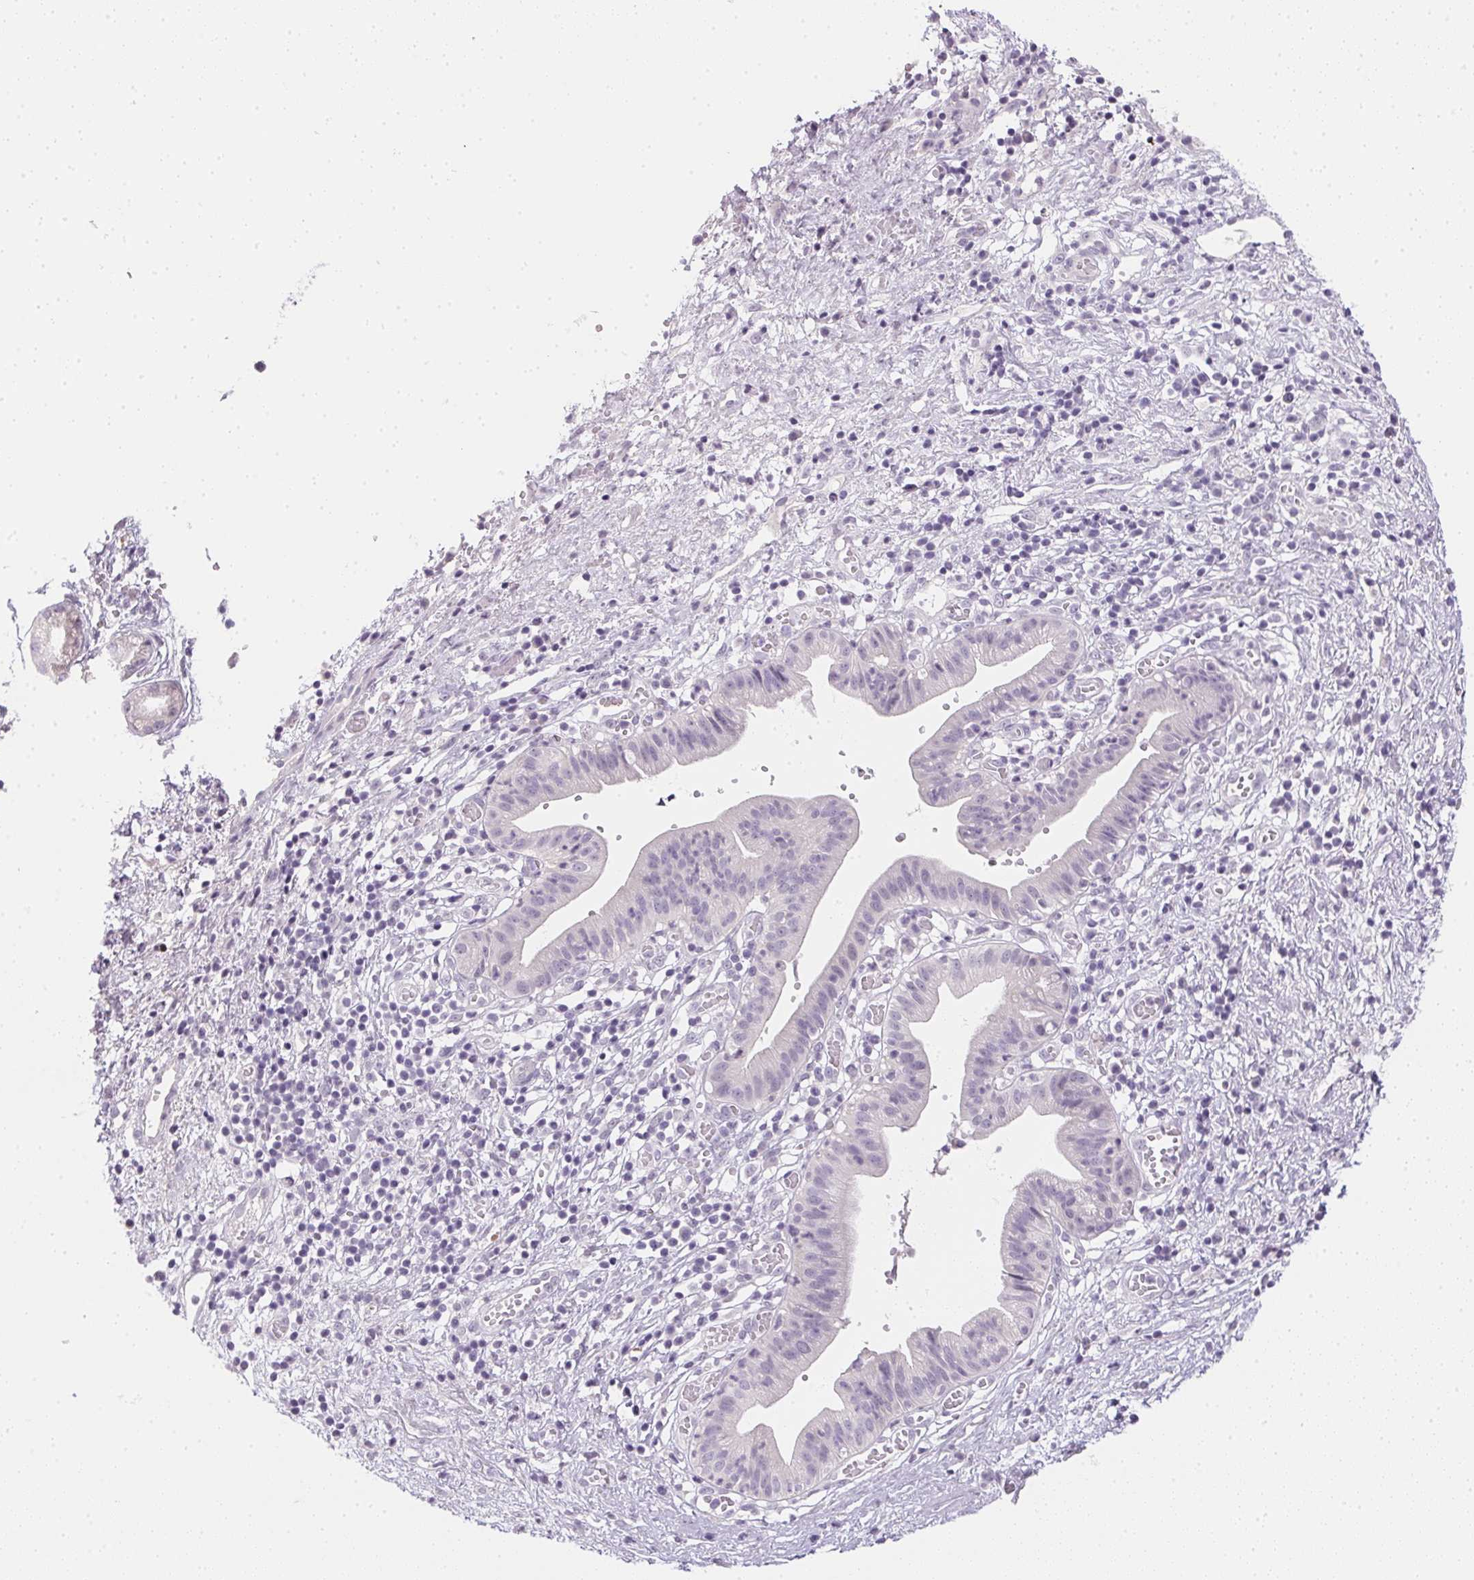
{"staining": {"intensity": "negative", "quantity": "none", "location": "none"}, "tissue": "pancreatic cancer", "cell_type": "Tumor cells", "image_type": "cancer", "snomed": [{"axis": "morphology", "description": "Adenocarcinoma, NOS"}, {"axis": "topography", "description": "Pancreas"}], "caption": "Micrograph shows no protein positivity in tumor cells of pancreatic adenocarcinoma tissue. (Stains: DAB (3,3'-diaminobenzidine) IHC with hematoxylin counter stain, Microscopy: brightfield microscopy at high magnification).", "gene": "GSDMC", "patient": {"sex": "female", "age": 73}}